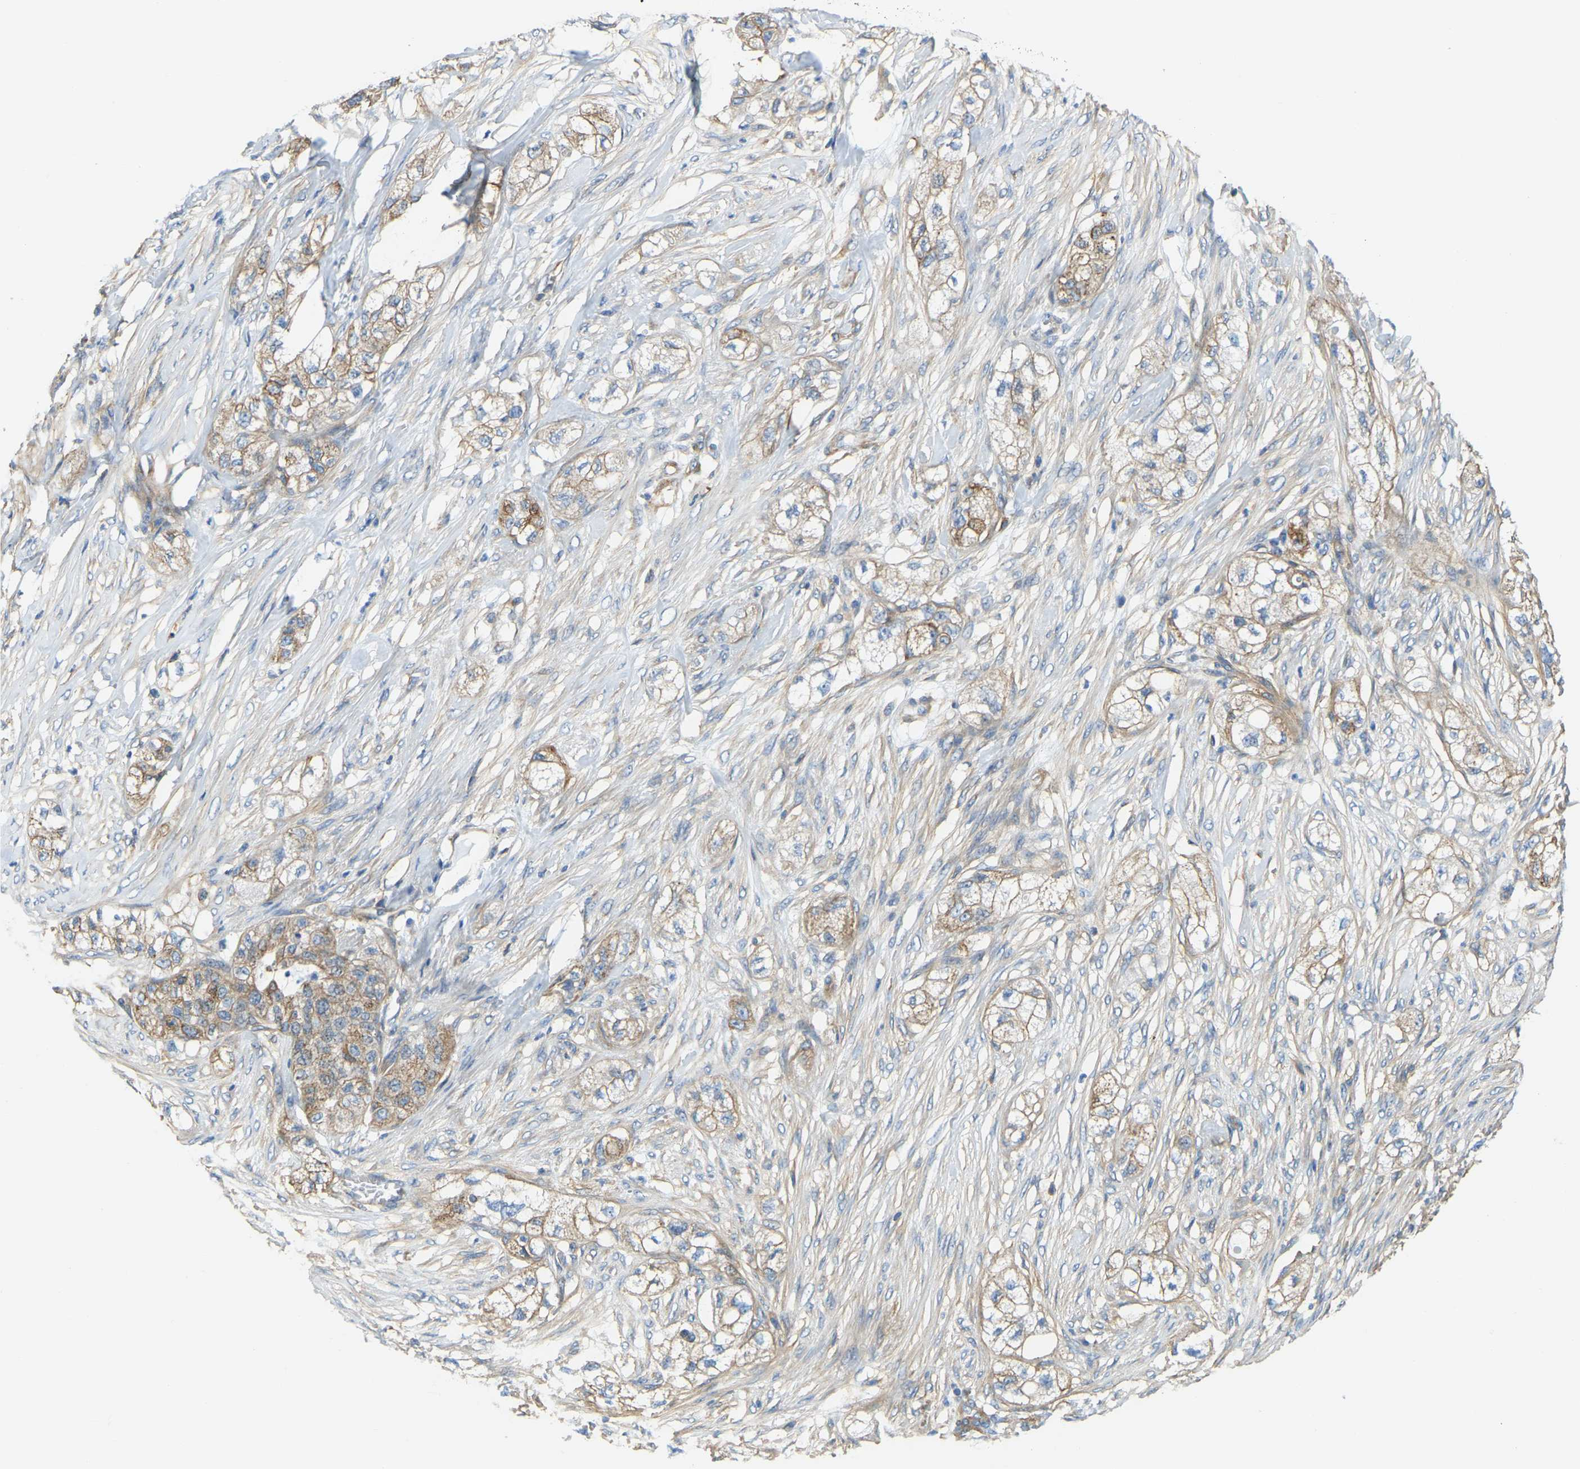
{"staining": {"intensity": "moderate", "quantity": ">75%", "location": "cytoplasmic/membranous"}, "tissue": "pancreatic cancer", "cell_type": "Tumor cells", "image_type": "cancer", "snomed": [{"axis": "morphology", "description": "Adenocarcinoma, NOS"}, {"axis": "topography", "description": "Pancreas"}], "caption": "Adenocarcinoma (pancreatic) stained for a protein (brown) shows moderate cytoplasmic/membranous positive positivity in approximately >75% of tumor cells.", "gene": "AHNAK", "patient": {"sex": "female", "age": 78}}